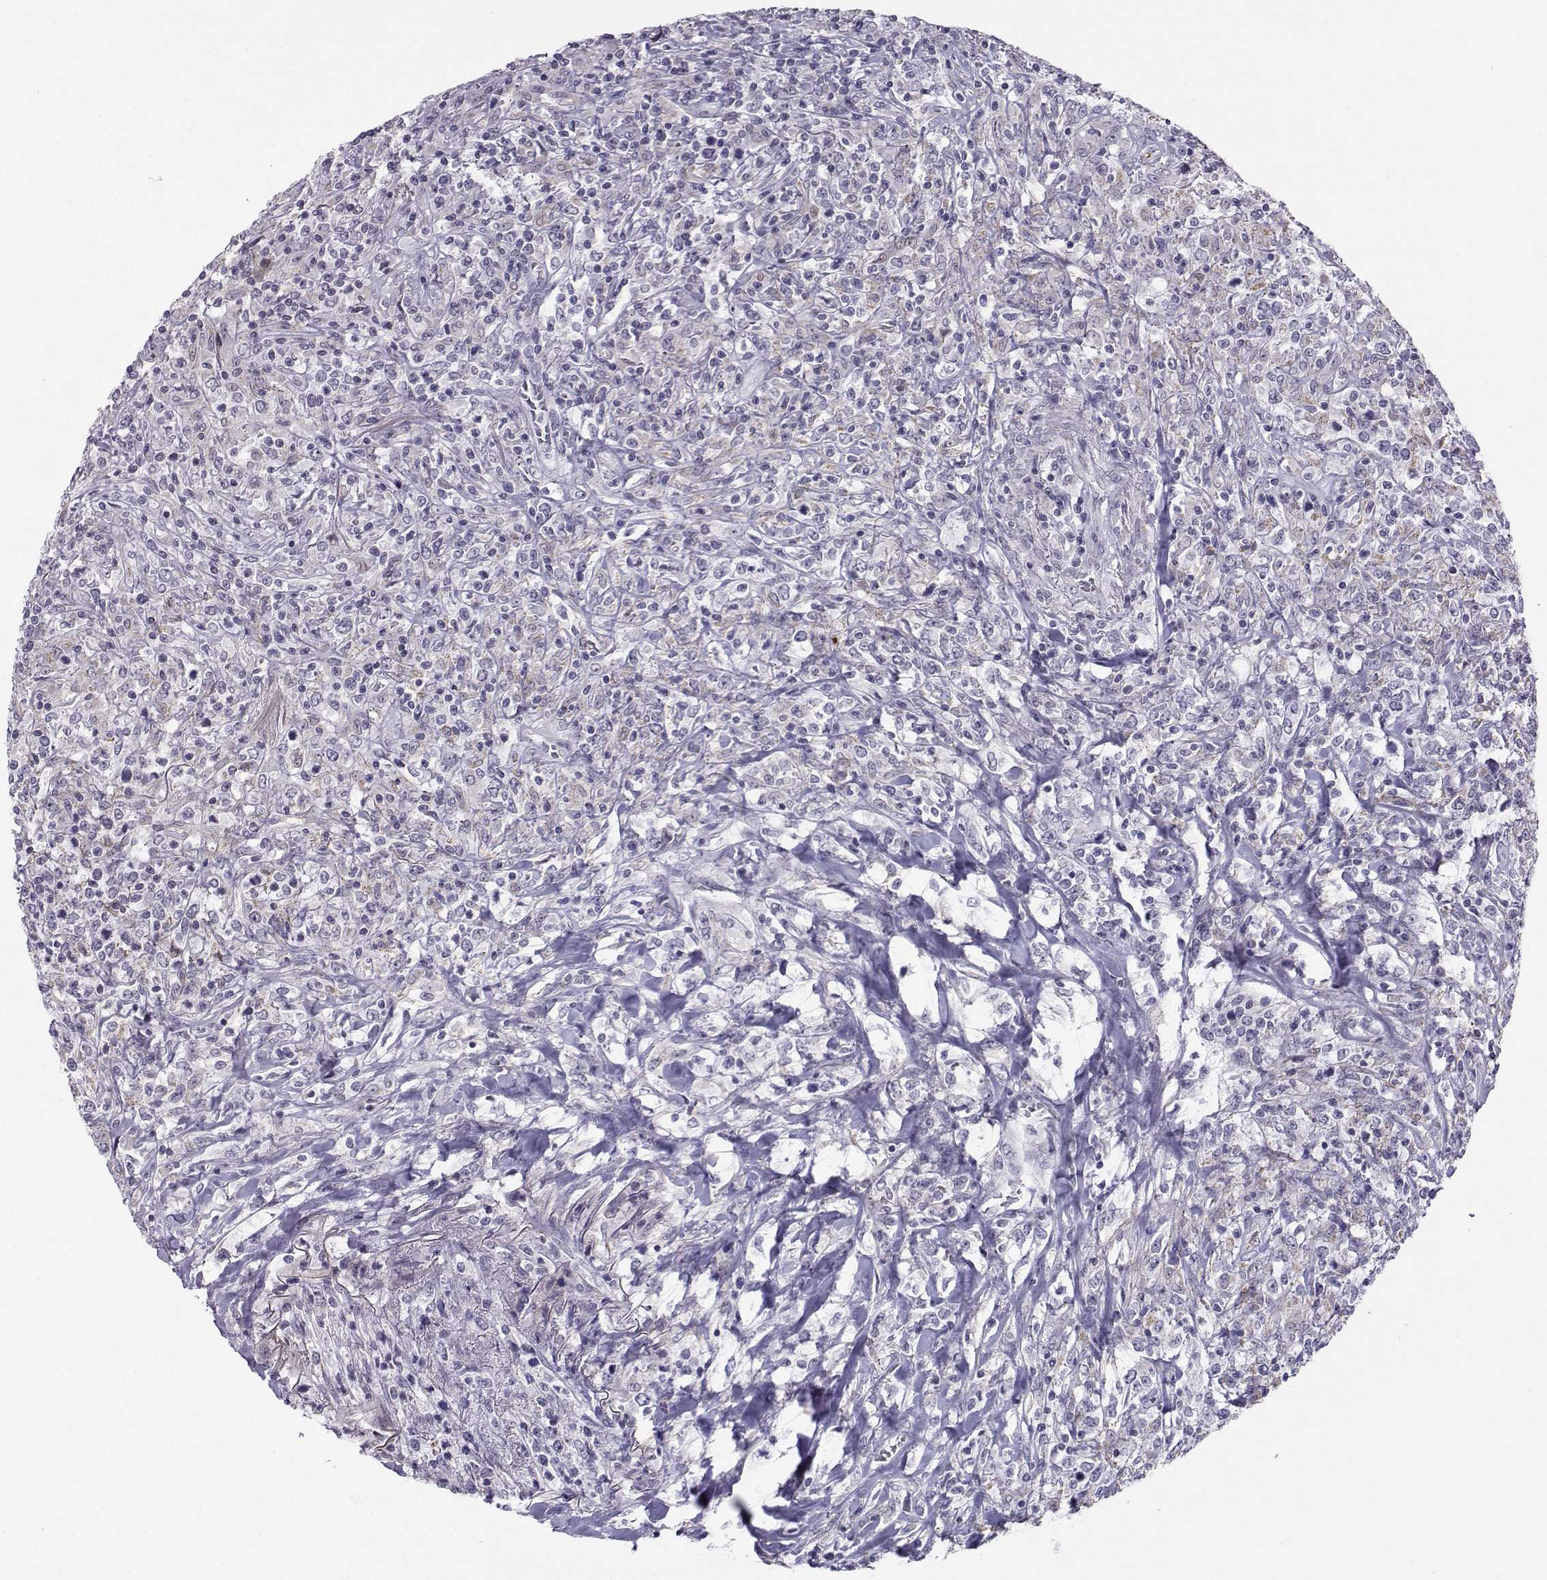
{"staining": {"intensity": "negative", "quantity": "none", "location": "none"}, "tissue": "lymphoma", "cell_type": "Tumor cells", "image_type": "cancer", "snomed": [{"axis": "morphology", "description": "Malignant lymphoma, non-Hodgkin's type, High grade"}, {"axis": "topography", "description": "Lung"}], "caption": "Tumor cells show no significant protein staining in lymphoma.", "gene": "LHX1", "patient": {"sex": "male", "age": 79}}